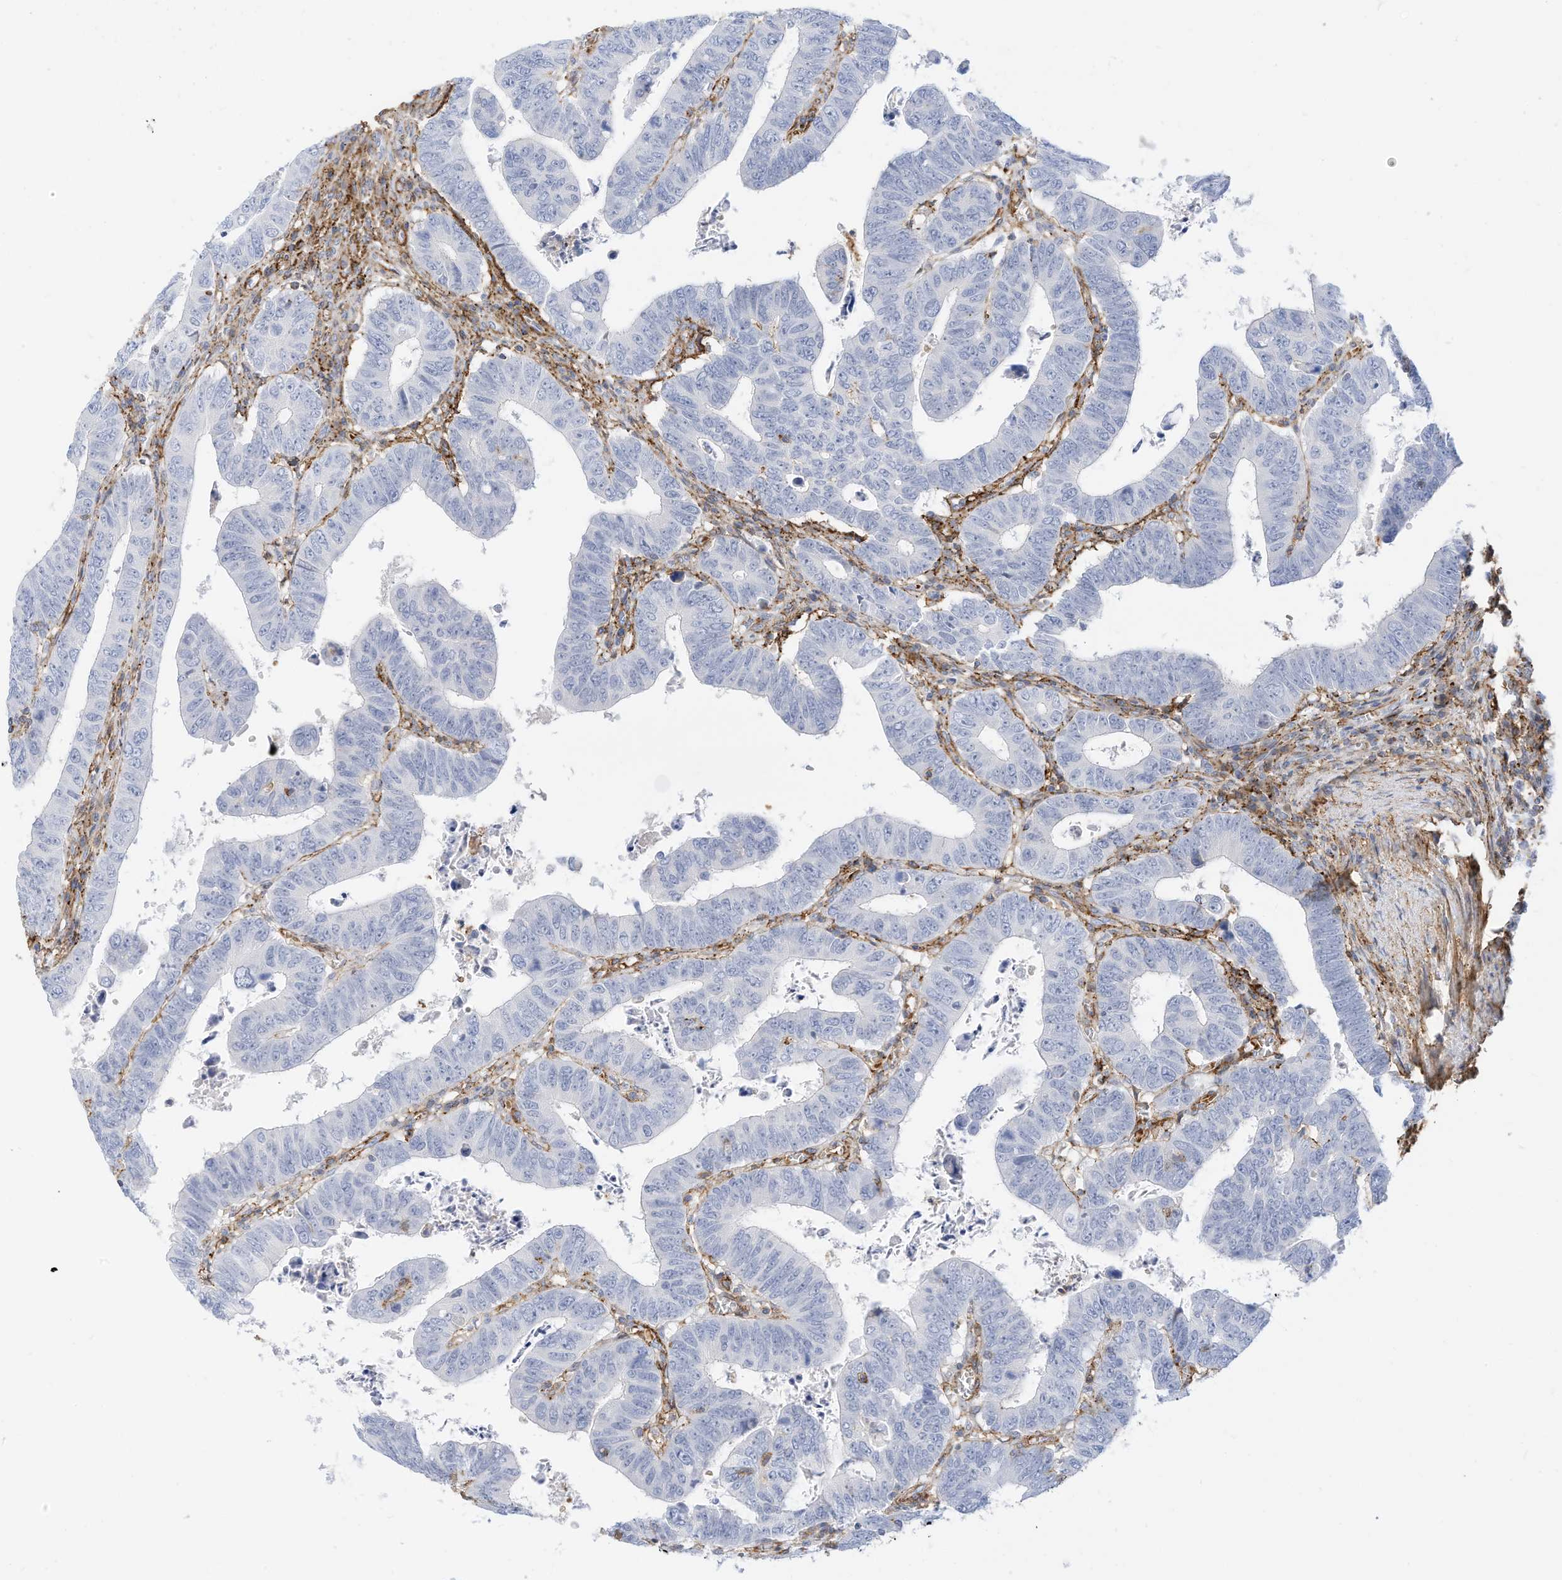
{"staining": {"intensity": "negative", "quantity": "none", "location": "none"}, "tissue": "colorectal cancer", "cell_type": "Tumor cells", "image_type": "cancer", "snomed": [{"axis": "morphology", "description": "Normal tissue, NOS"}, {"axis": "morphology", "description": "Adenocarcinoma, NOS"}, {"axis": "topography", "description": "Rectum"}], "caption": "Tumor cells show no significant expression in colorectal cancer.", "gene": "TXNDC9", "patient": {"sex": "female", "age": 65}}